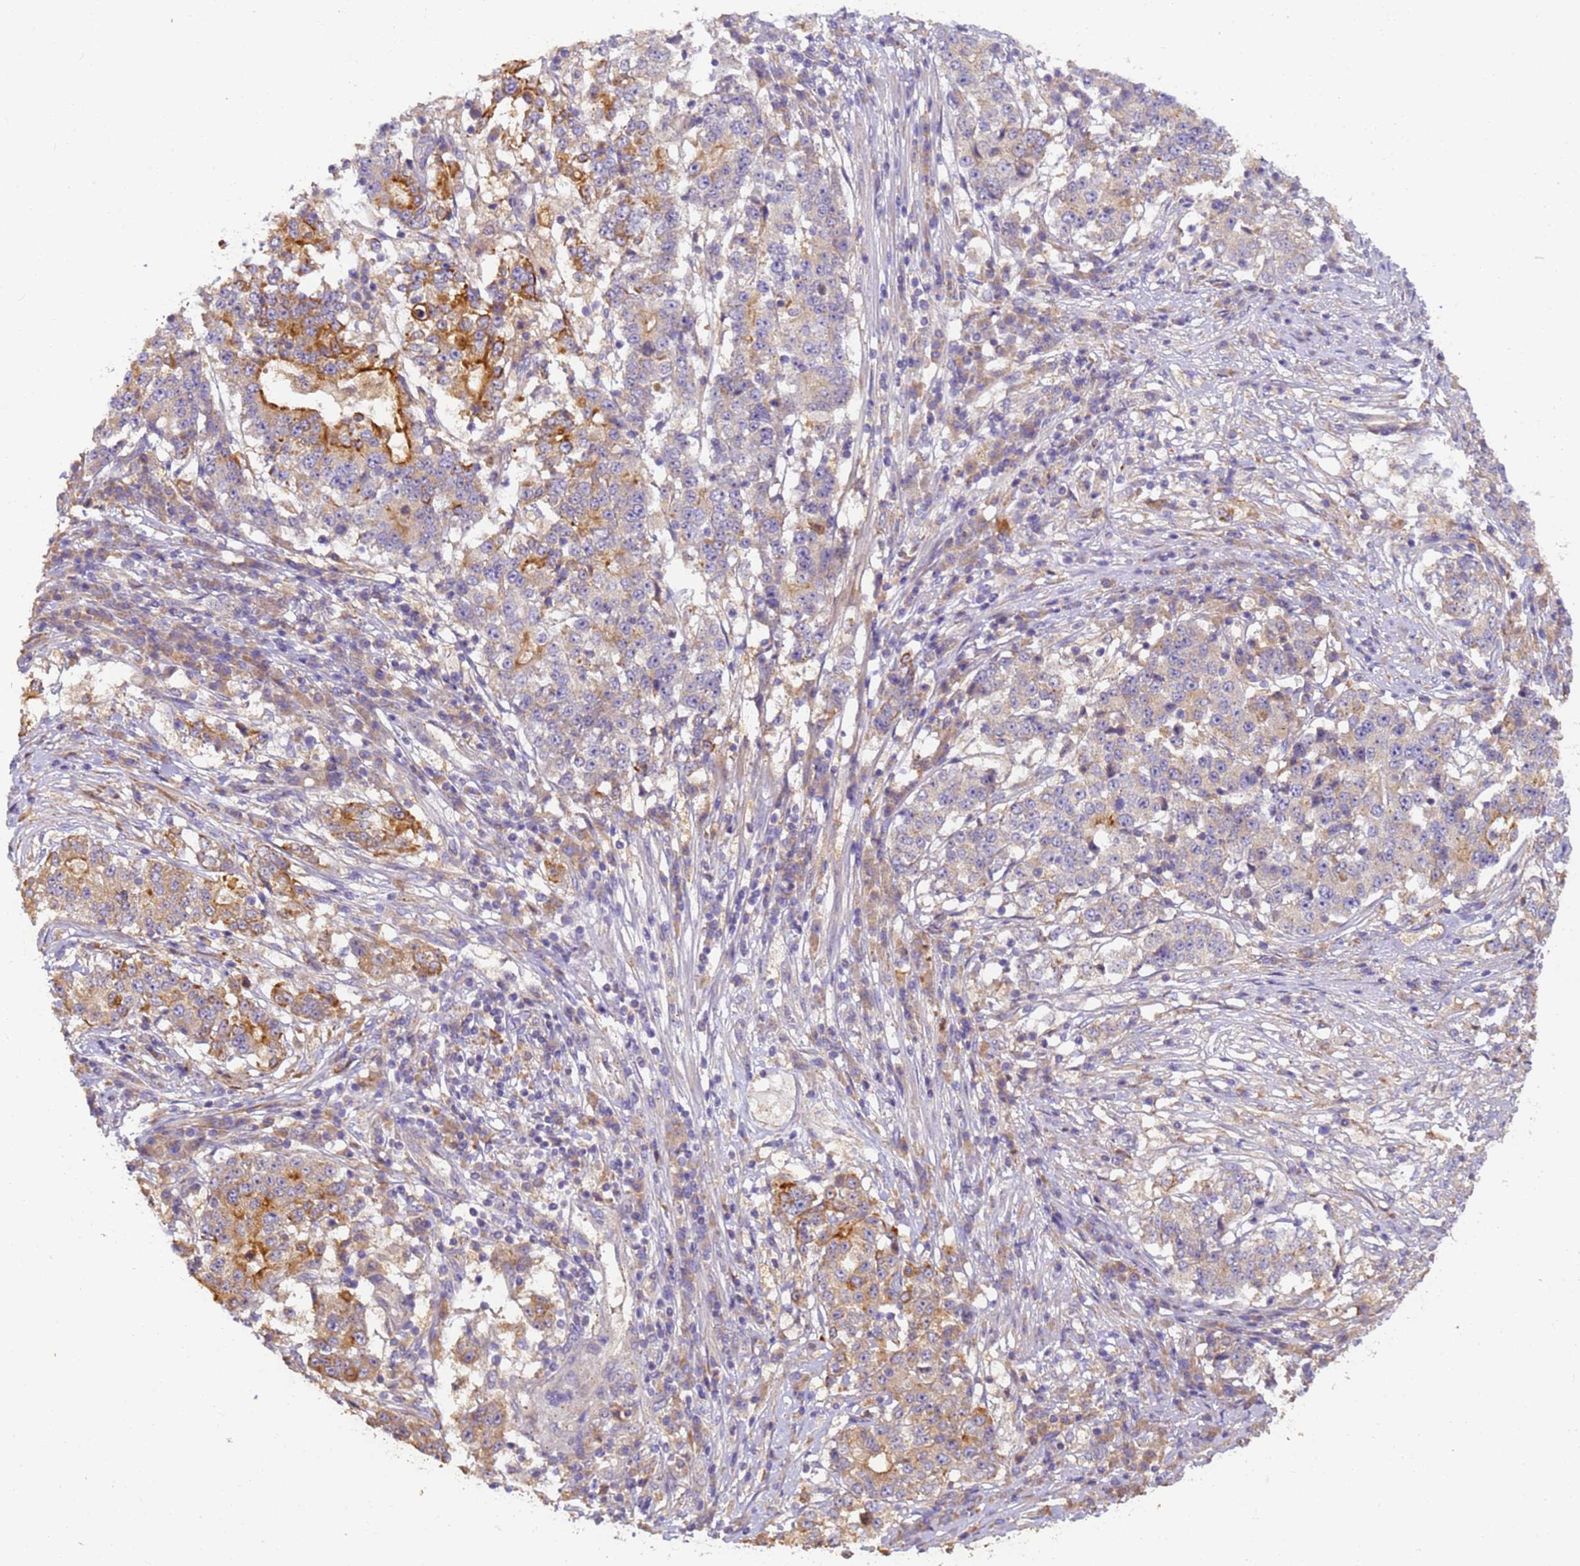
{"staining": {"intensity": "moderate", "quantity": "<25%", "location": "cytoplasmic/membranous"}, "tissue": "stomach cancer", "cell_type": "Tumor cells", "image_type": "cancer", "snomed": [{"axis": "morphology", "description": "Adenocarcinoma, NOS"}, {"axis": "topography", "description": "Stomach"}], "caption": "IHC of human adenocarcinoma (stomach) reveals low levels of moderate cytoplasmic/membranous positivity in approximately <25% of tumor cells.", "gene": "TIGAR", "patient": {"sex": "male", "age": 59}}